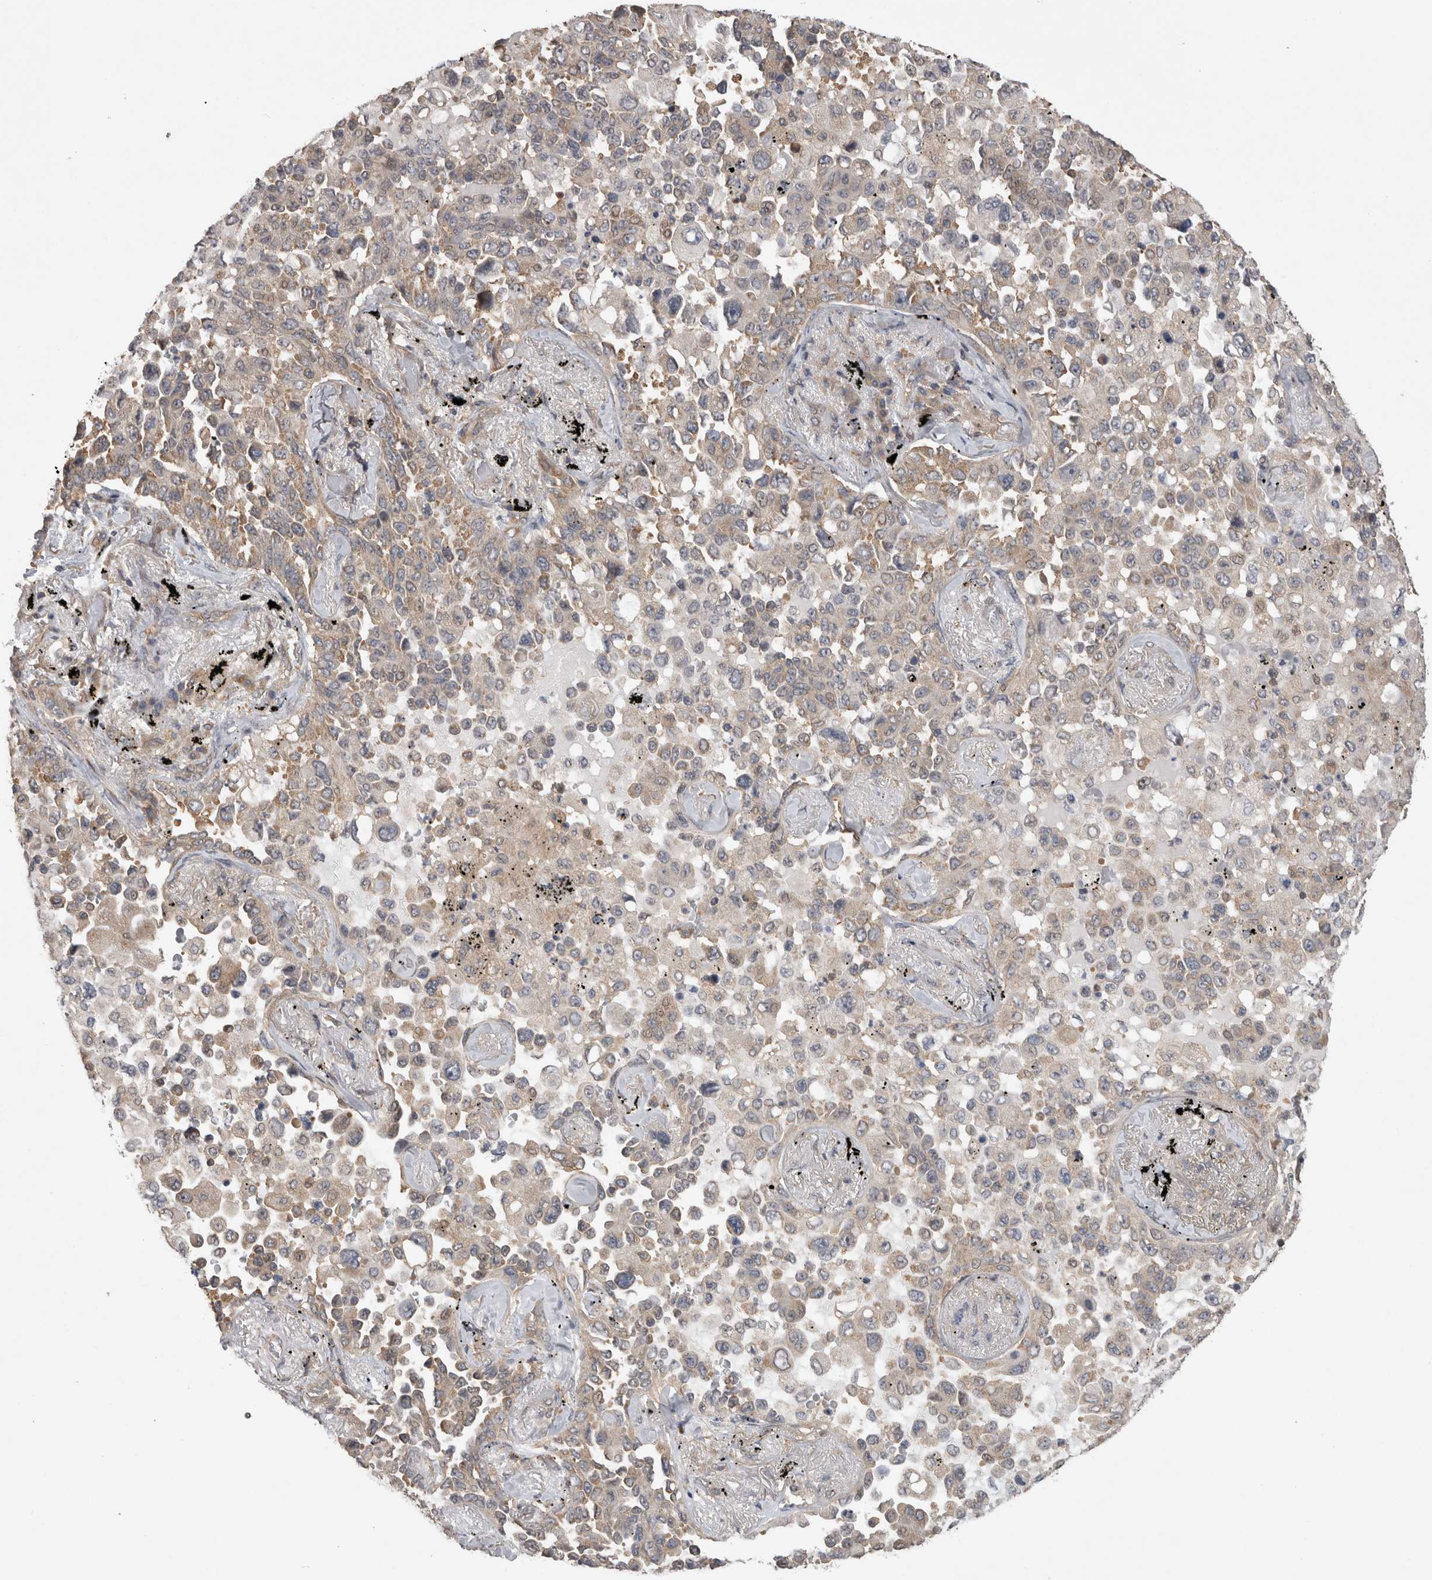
{"staining": {"intensity": "moderate", "quantity": "25%-75%", "location": "cytoplasmic/membranous"}, "tissue": "lung cancer", "cell_type": "Tumor cells", "image_type": "cancer", "snomed": [{"axis": "morphology", "description": "Adenocarcinoma, NOS"}, {"axis": "topography", "description": "Lung"}], "caption": "Immunohistochemistry (DAB) staining of human lung cancer (adenocarcinoma) exhibits moderate cytoplasmic/membranous protein positivity in approximately 25%-75% of tumor cells.", "gene": "ATXN2", "patient": {"sex": "female", "age": 67}}